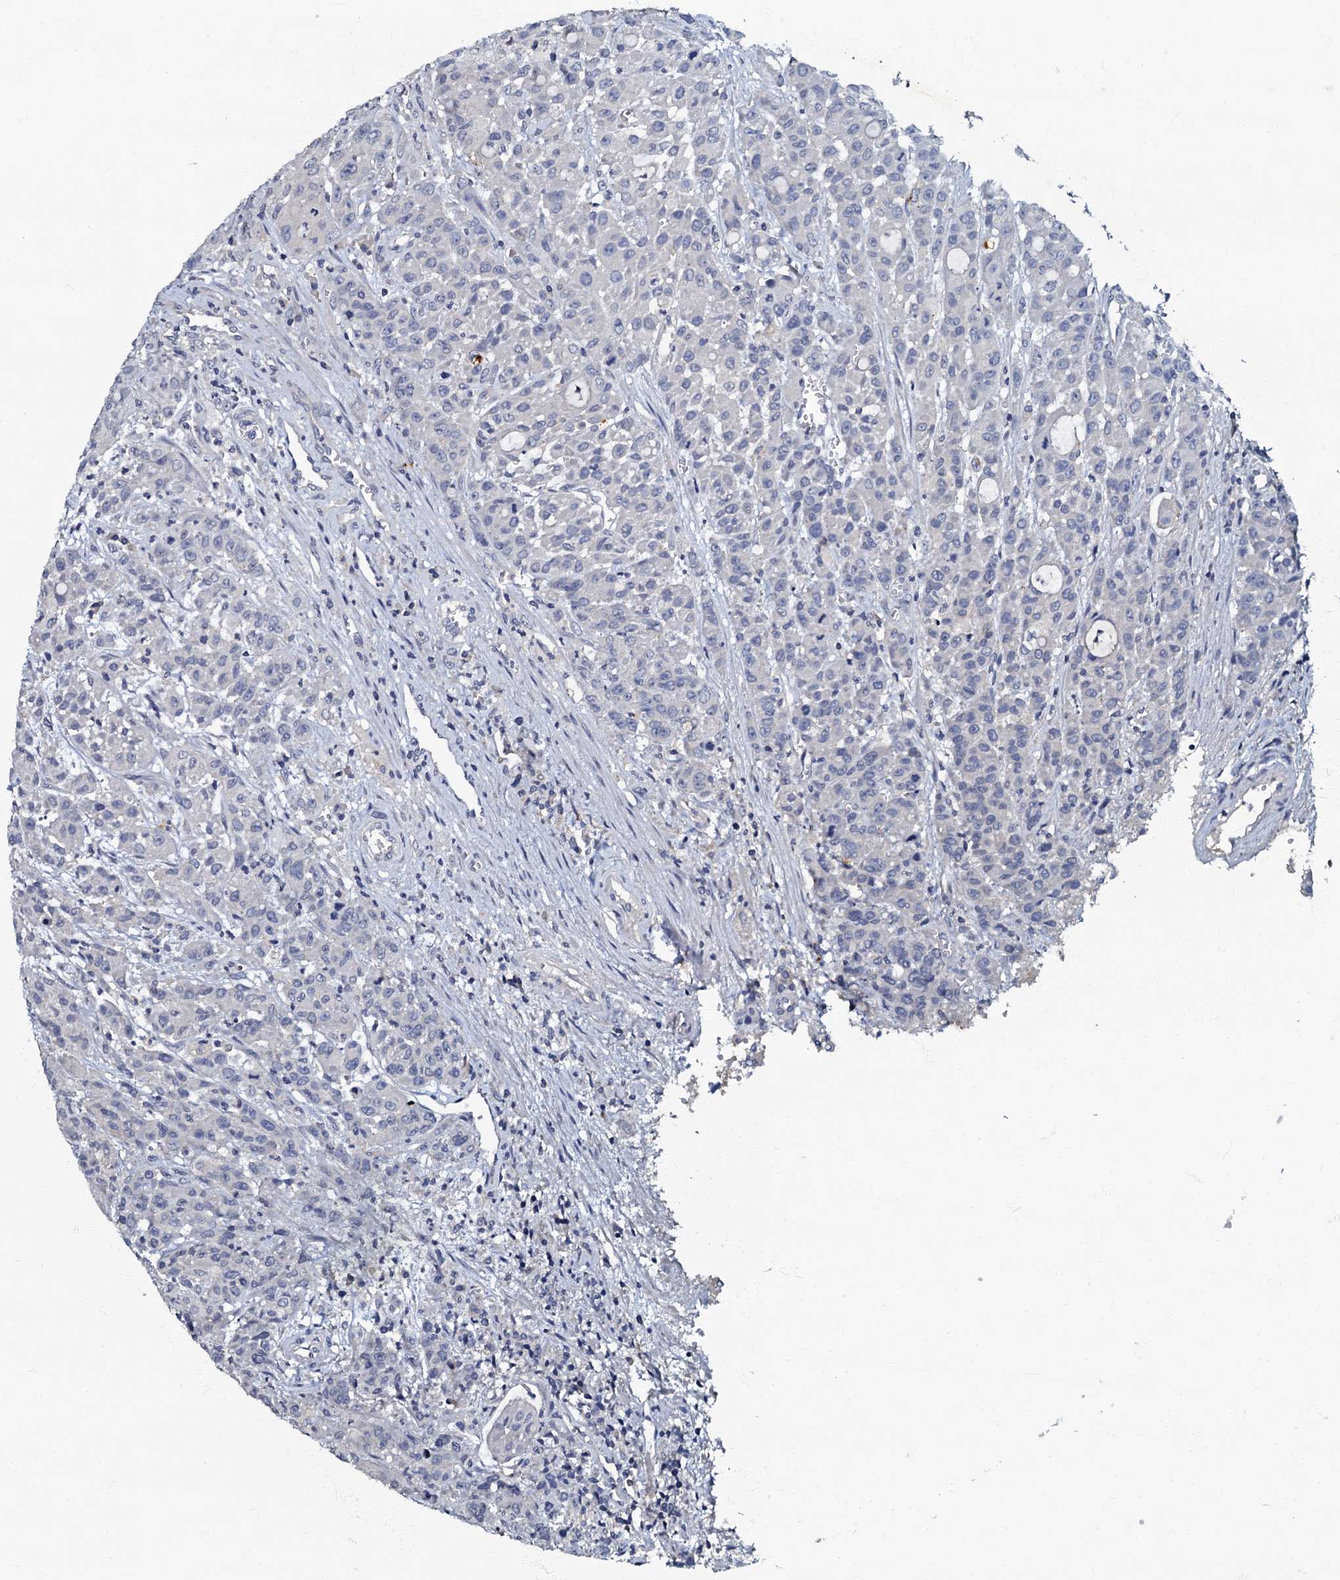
{"staining": {"intensity": "negative", "quantity": "none", "location": "none"}, "tissue": "colorectal cancer", "cell_type": "Tumor cells", "image_type": "cancer", "snomed": [{"axis": "morphology", "description": "Adenocarcinoma, NOS"}, {"axis": "topography", "description": "Colon"}], "caption": "Protein analysis of colorectal cancer (adenocarcinoma) exhibits no significant staining in tumor cells.", "gene": "OLAH", "patient": {"sex": "male", "age": 62}}